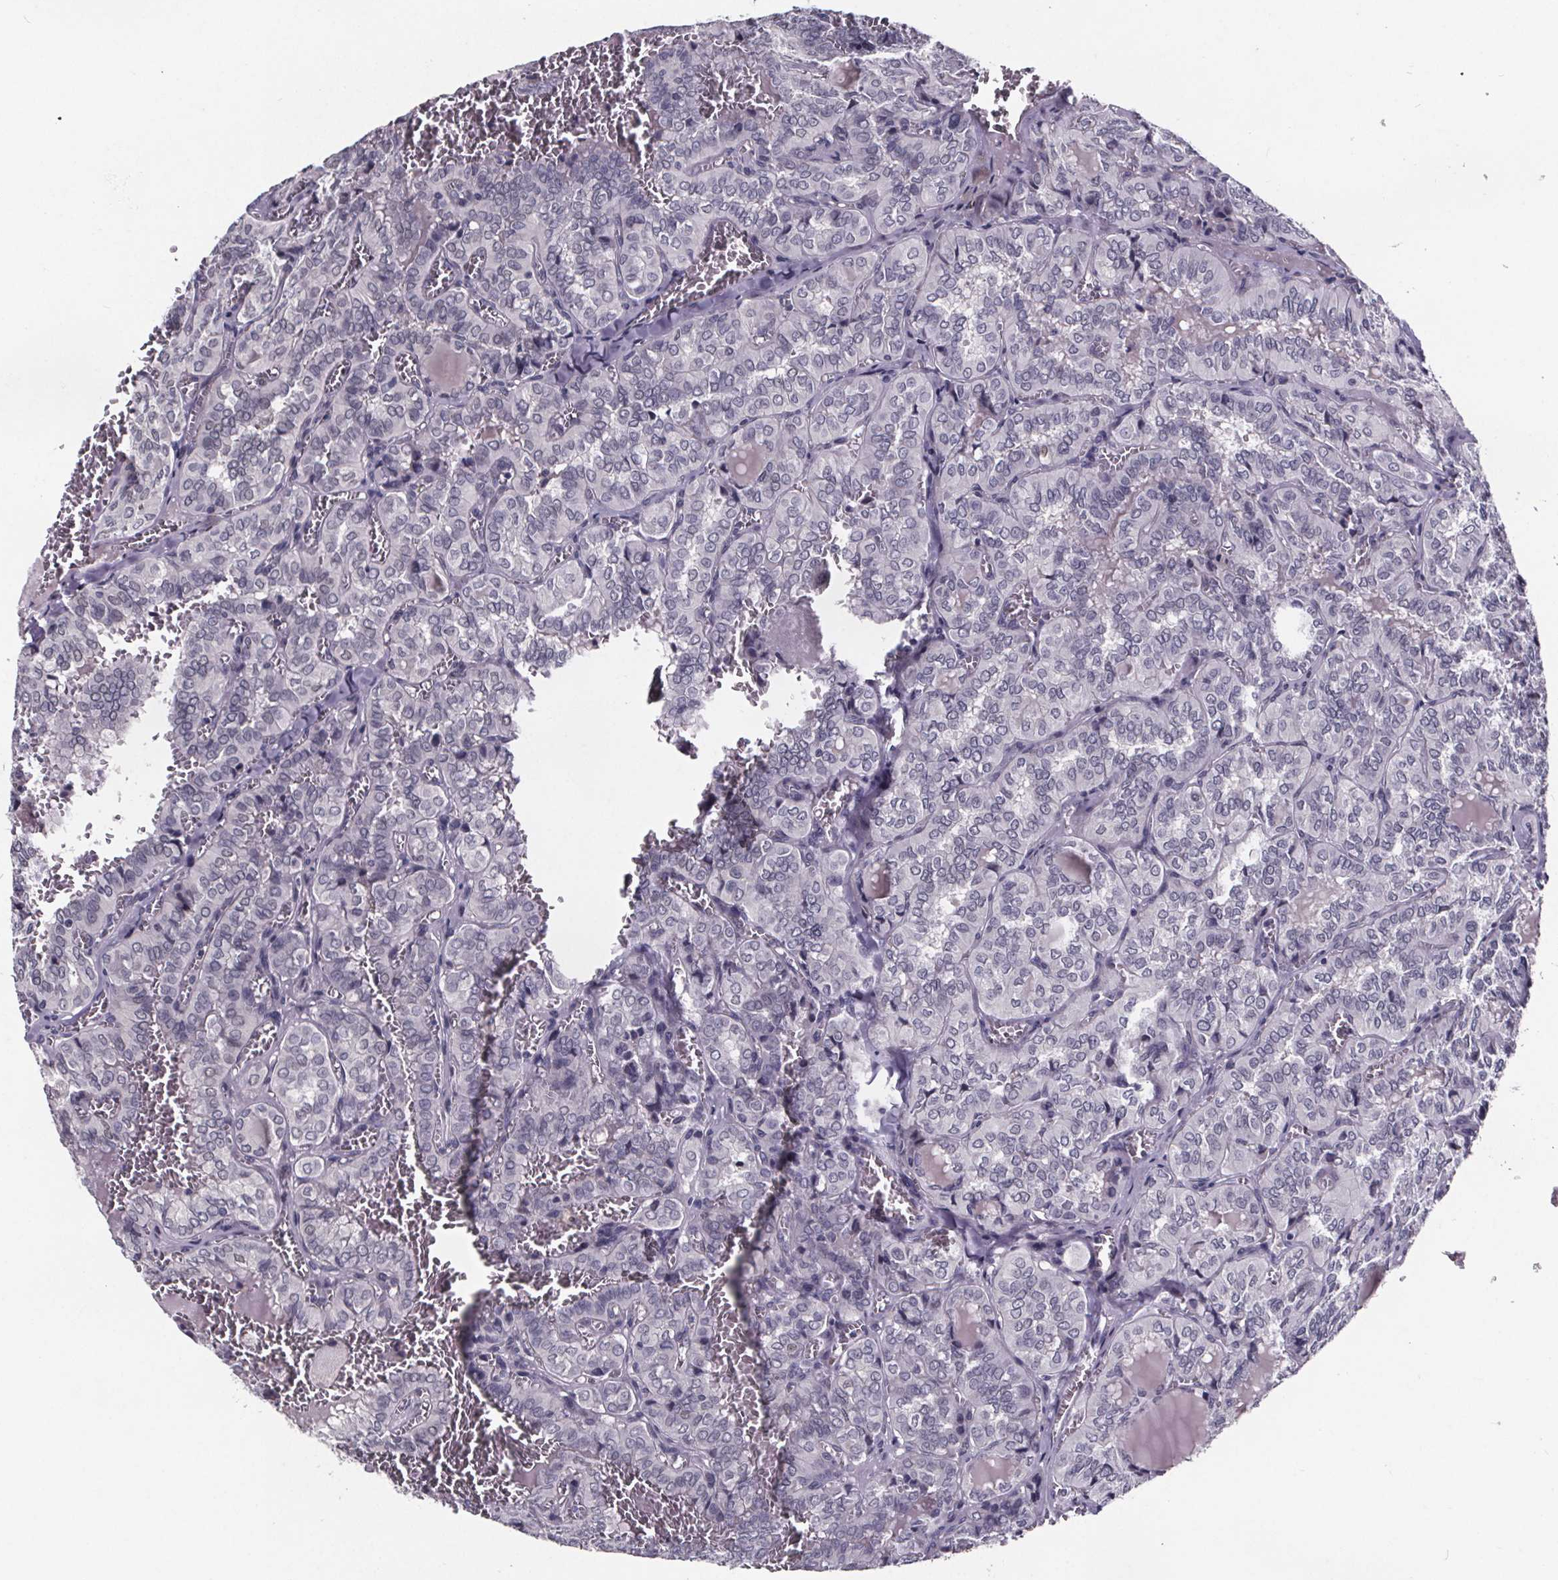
{"staining": {"intensity": "negative", "quantity": "none", "location": "none"}, "tissue": "thyroid cancer", "cell_type": "Tumor cells", "image_type": "cancer", "snomed": [{"axis": "morphology", "description": "Papillary adenocarcinoma, NOS"}, {"axis": "topography", "description": "Thyroid gland"}], "caption": "The micrograph demonstrates no staining of tumor cells in papillary adenocarcinoma (thyroid).", "gene": "AR", "patient": {"sex": "female", "age": 41}}